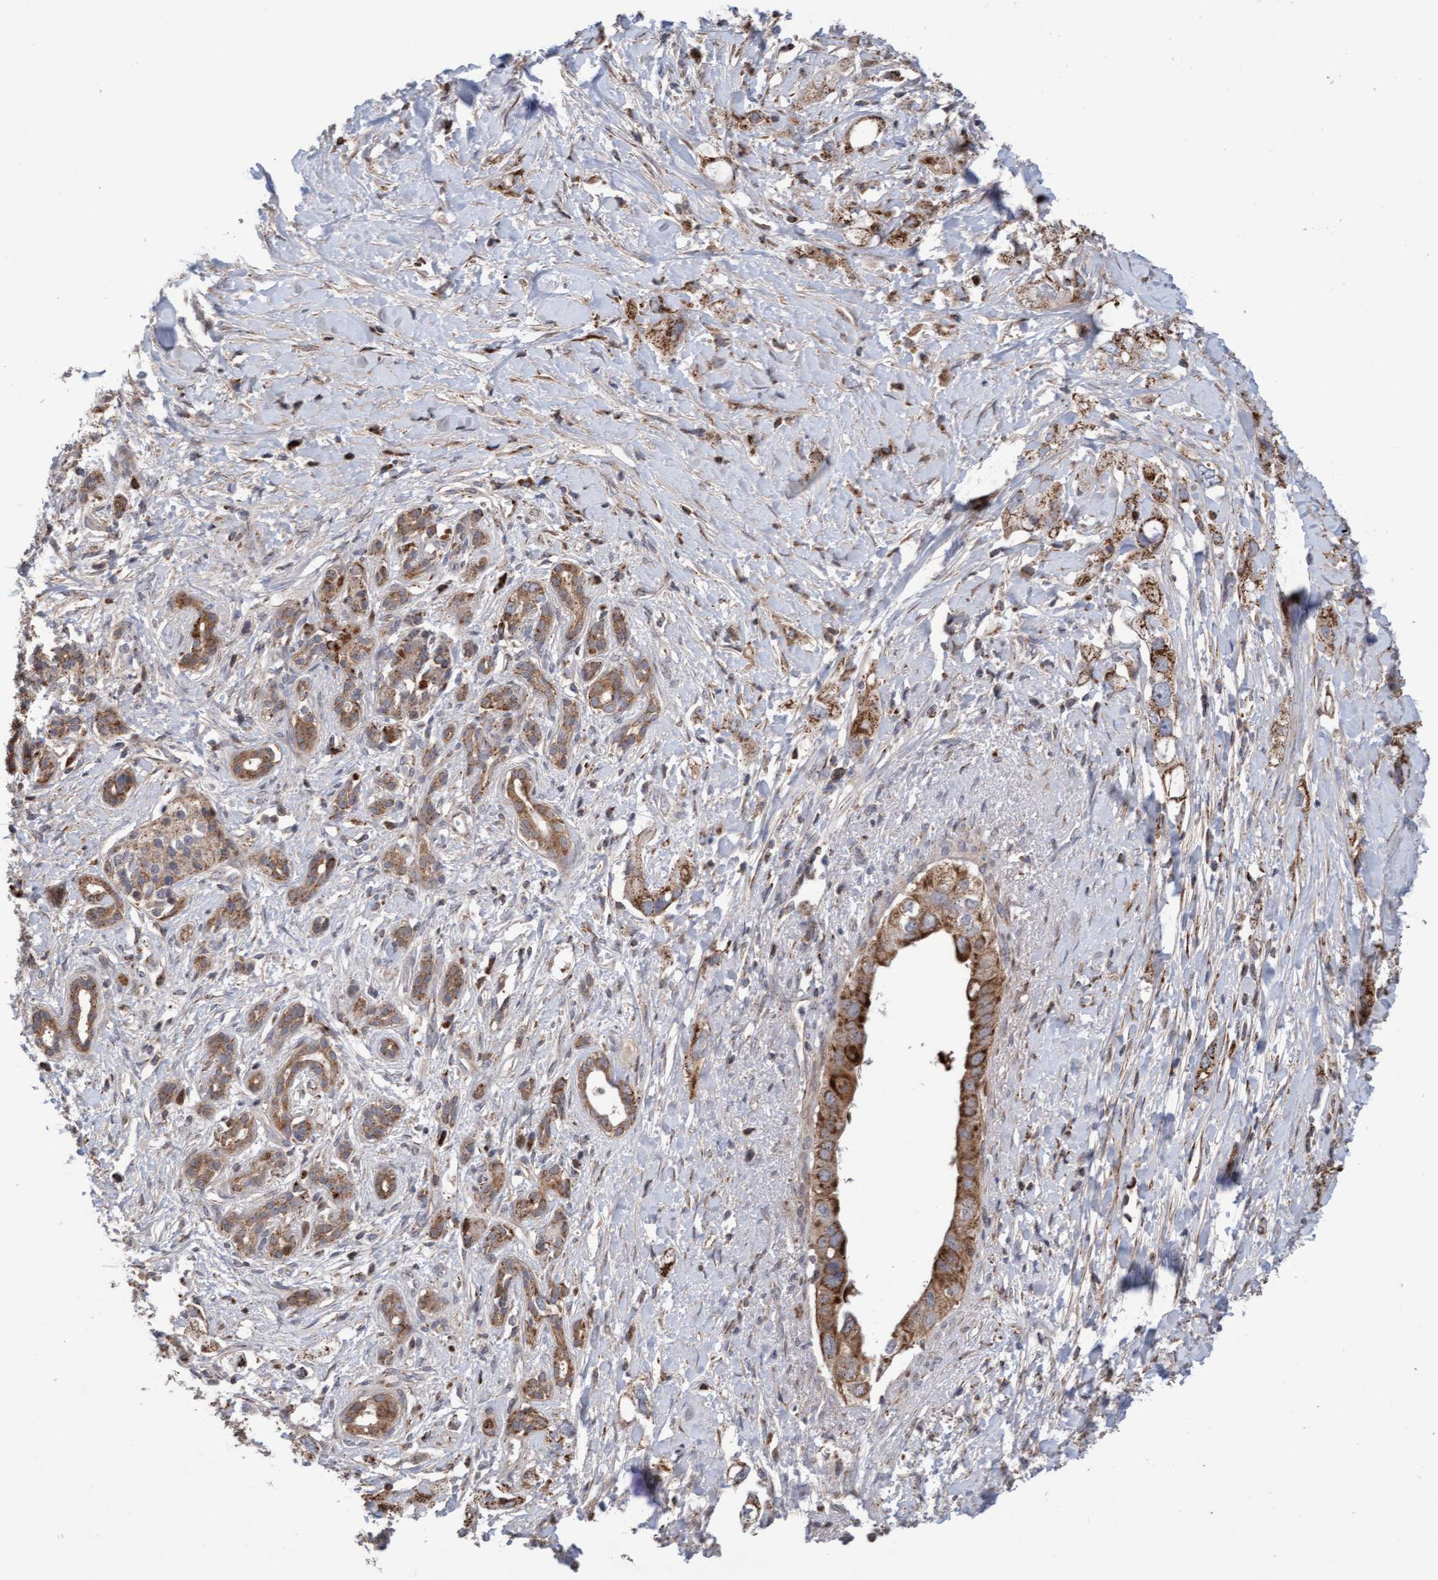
{"staining": {"intensity": "moderate", "quantity": ">75%", "location": "cytoplasmic/membranous"}, "tissue": "pancreatic cancer", "cell_type": "Tumor cells", "image_type": "cancer", "snomed": [{"axis": "morphology", "description": "Adenocarcinoma, NOS"}, {"axis": "topography", "description": "Pancreas"}], "caption": "Pancreatic cancer (adenocarcinoma) stained for a protein (brown) shows moderate cytoplasmic/membranous positive expression in about >75% of tumor cells.", "gene": "PECR", "patient": {"sex": "female", "age": 56}}